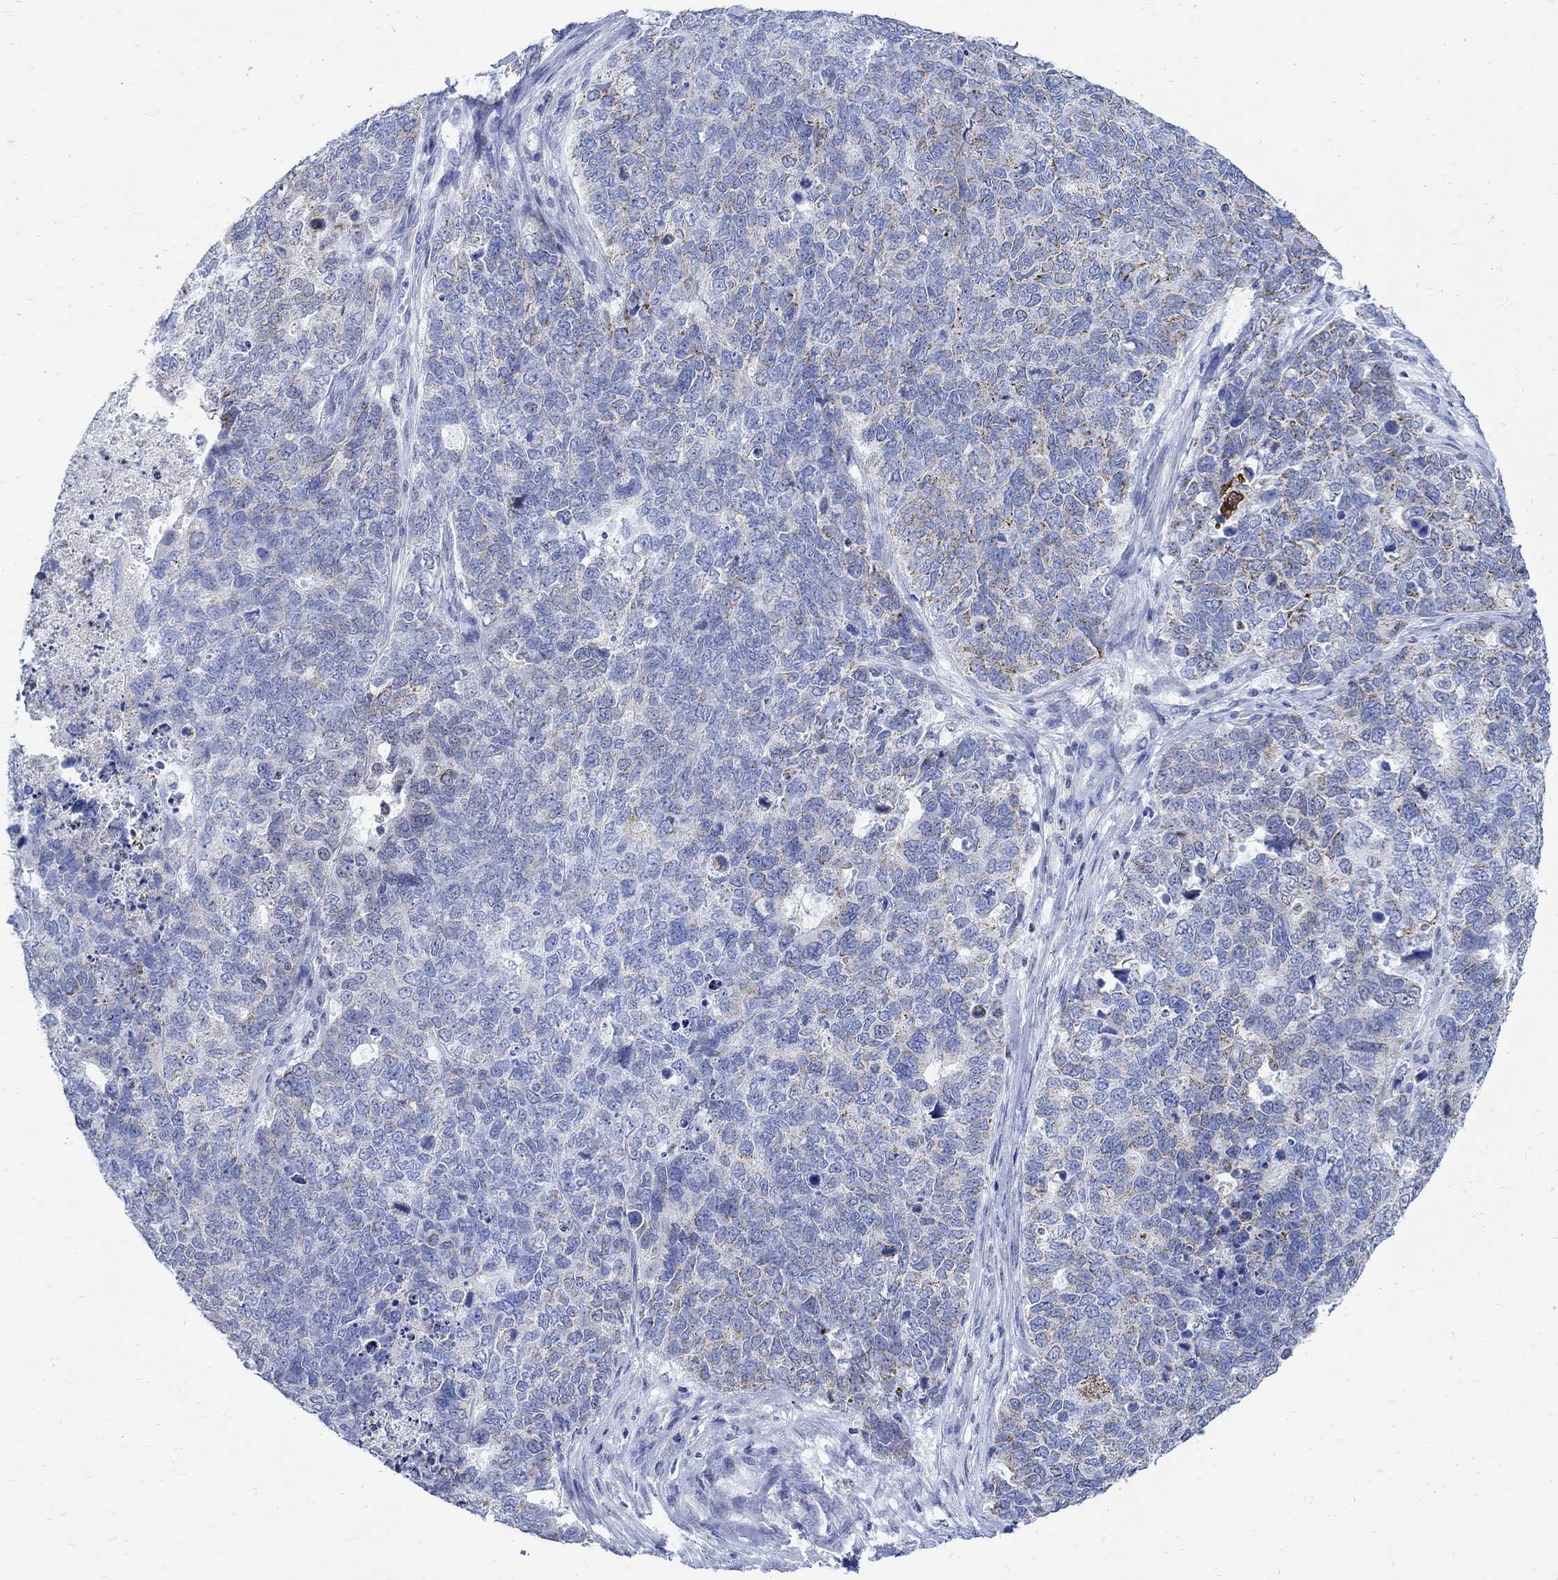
{"staining": {"intensity": "moderate", "quantity": "<25%", "location": "cytoplasmic/membranous"}, "tissue": "cervical cancer", "cell_type": "Tumor cells", "image_type": "cancer", "snomed": [{"axis": "morphology", "description": "Squamous cell carcinoma, NOS"}, {"axis": "topography", "description": "Cervix"}], "caption": "IHC (DAB) staining of human squamous cell carcinoma (cervical) exhibits moderate cytoplasmic/membranous protein positivity in approximately <25% of tumor cells.", "gene": "CPLX2", "patient": {"sex": "female", "age": 63}}